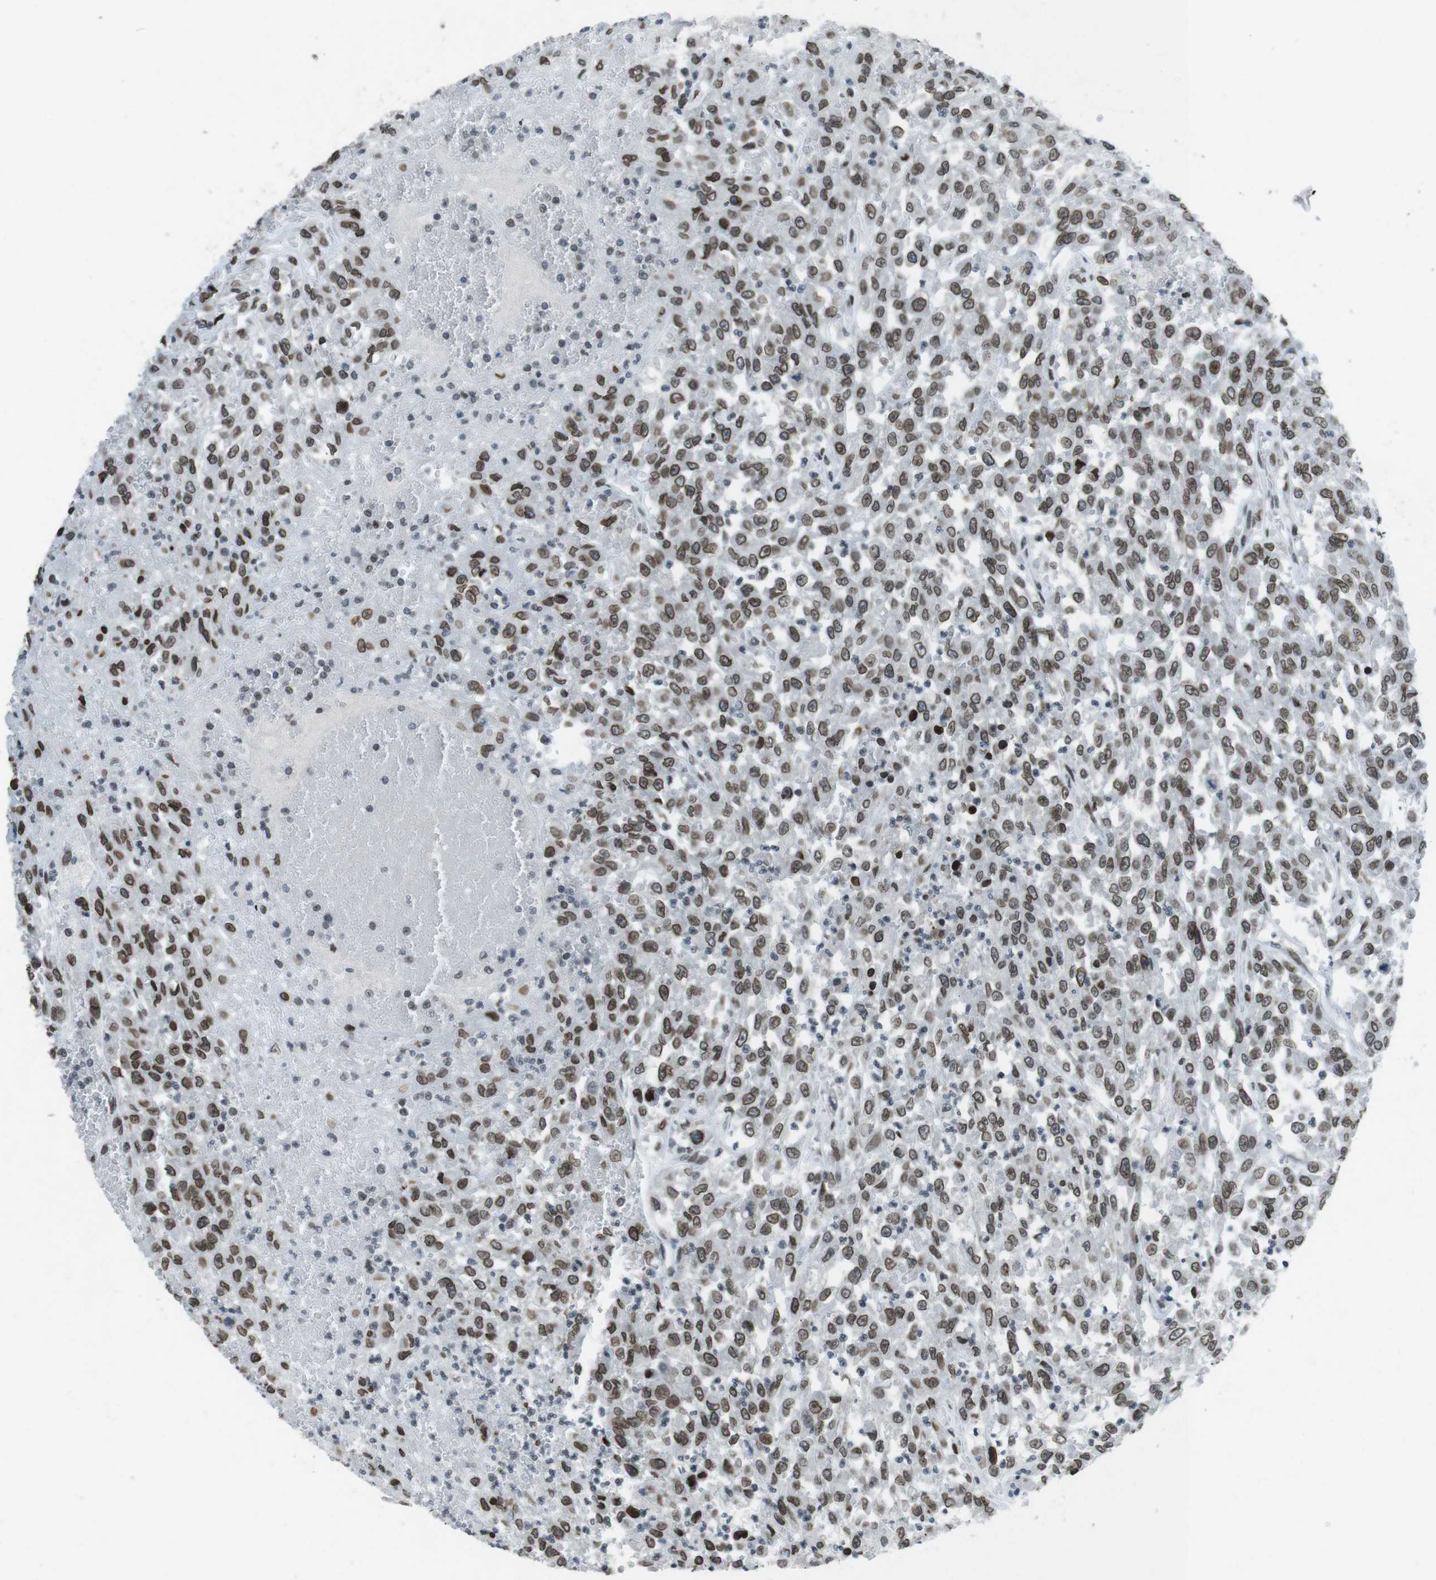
{"staining": {"intensity": "strong", "quantity": ">75%", "location": "cytoplasmic/membranous,nuclear"}, "tissue": "urothelial cancer", "cell_type": "Tumor cells", "image_type": "cancer", "snomed": [{"axis": "morphology", "description": "Urothelial carcinoma, High grade"}, {"axis": "topography", "description": "Urinary bladder"}], "caption": "Protein positivity by immunohistochemistry demonstrates strong cytoplasmic/membranous and nuclear expression in approximately >75% of tumor cells in urothelial carcinoma (high-grade).", "gene": "MAD1L1", "patient": {"sex": "male", "age": 46}}